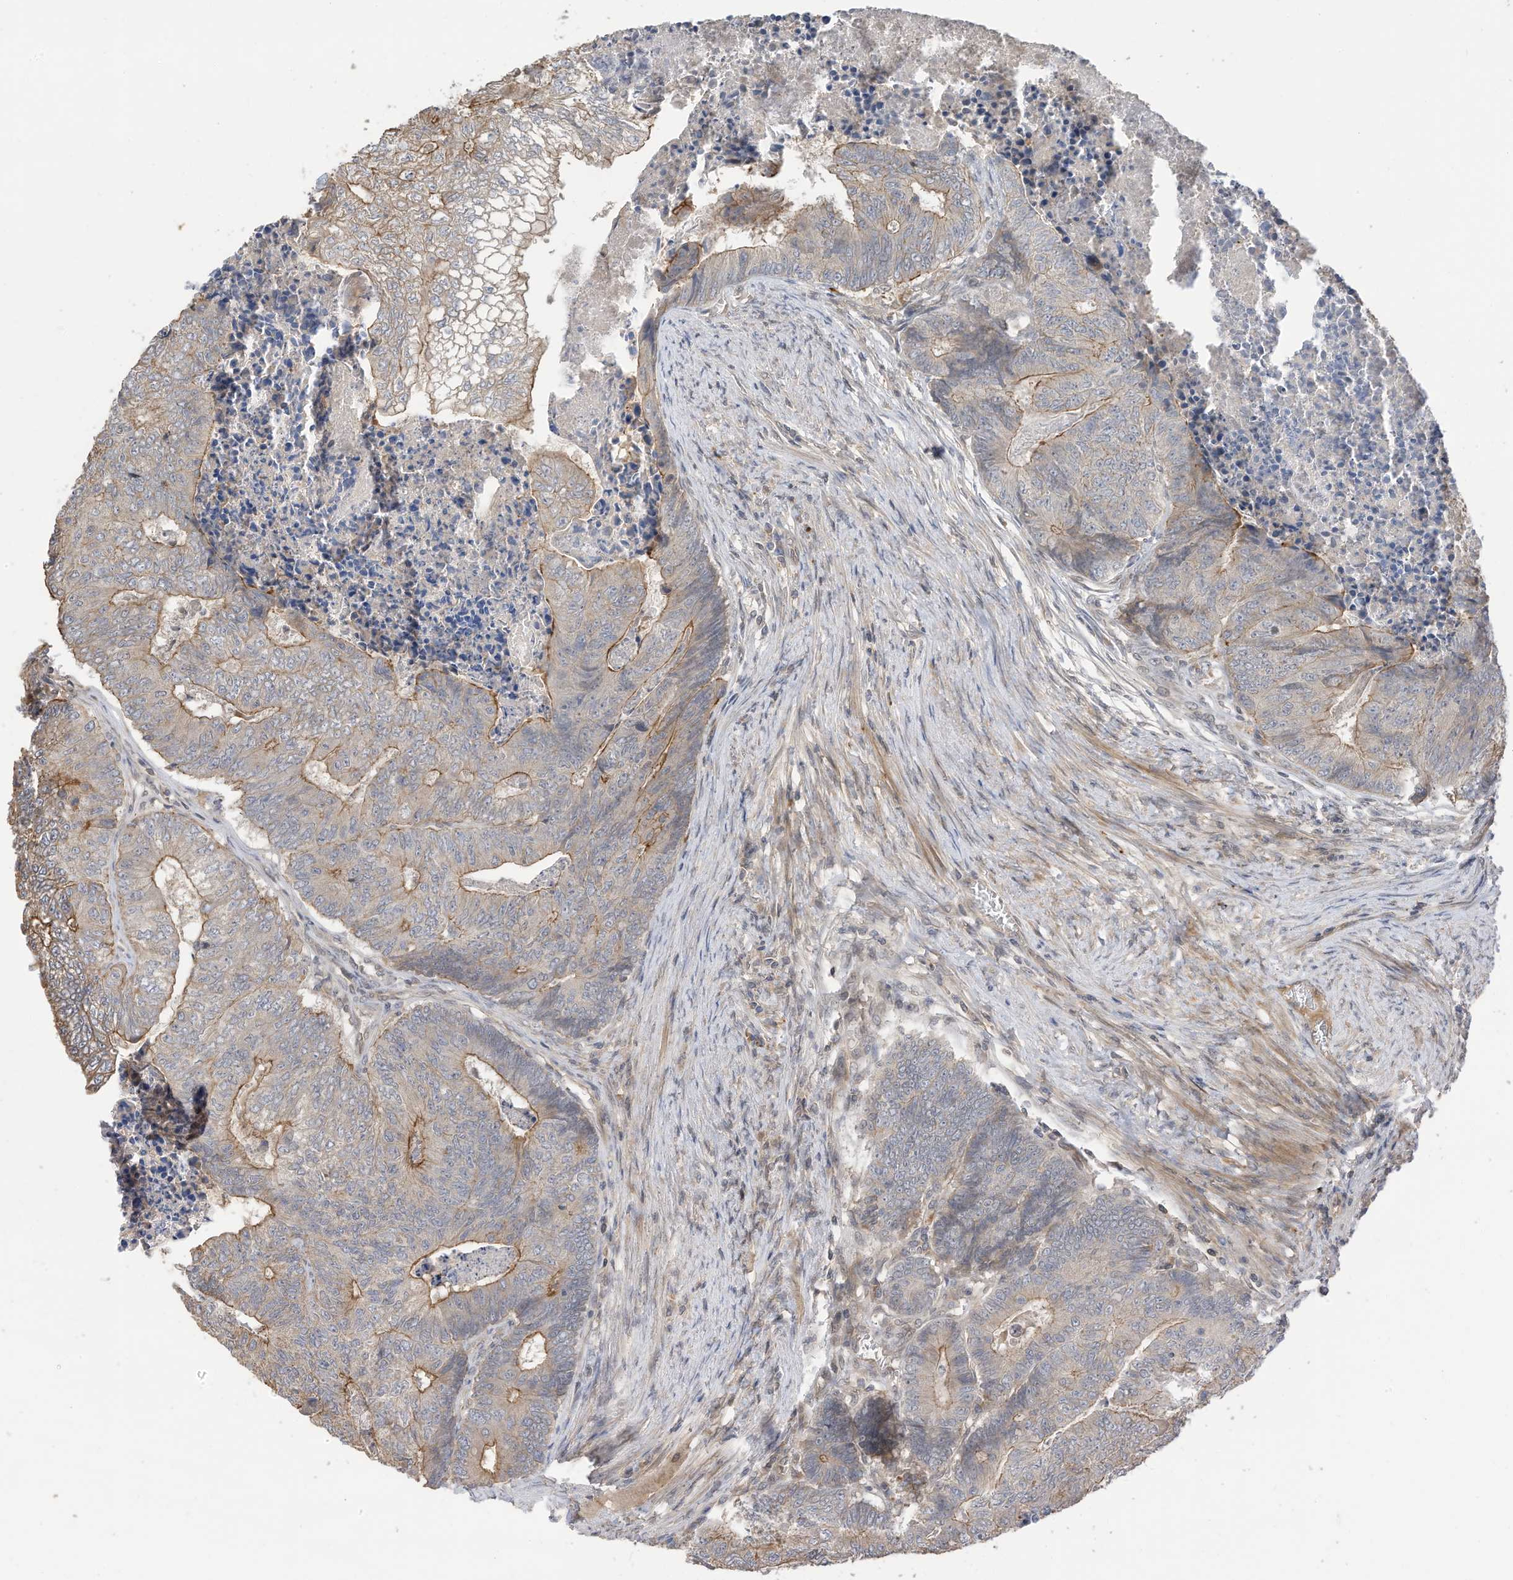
{"staining": {"intensity": "moderate", "quantity": "25%-75%", "location": "cytoplasmic/membranous"}, "tissue": "colorectal cancer", "cell_type": "Tumor cells", "image_type": "cancer", "snomed": [{"axis": "morphology", "description": "Adenocarcinoma, NOS"}, {"axis": "topography", "description": "Colon"}], "caption": "Immunohistochemistry (DAB (3,3'-diaminobenzidine)) staining of colorectal cancer (adenocarcinoma) shows moderate cytoplasmic/membranous protein expression in about 25%-75% of tumor cells. (DAB (3,3'-diaminobenzidine) = brown stain, brightfield microscopy at high magnification).", "gene": "REC8", "patient": {"sex": "female", "age": 67}}